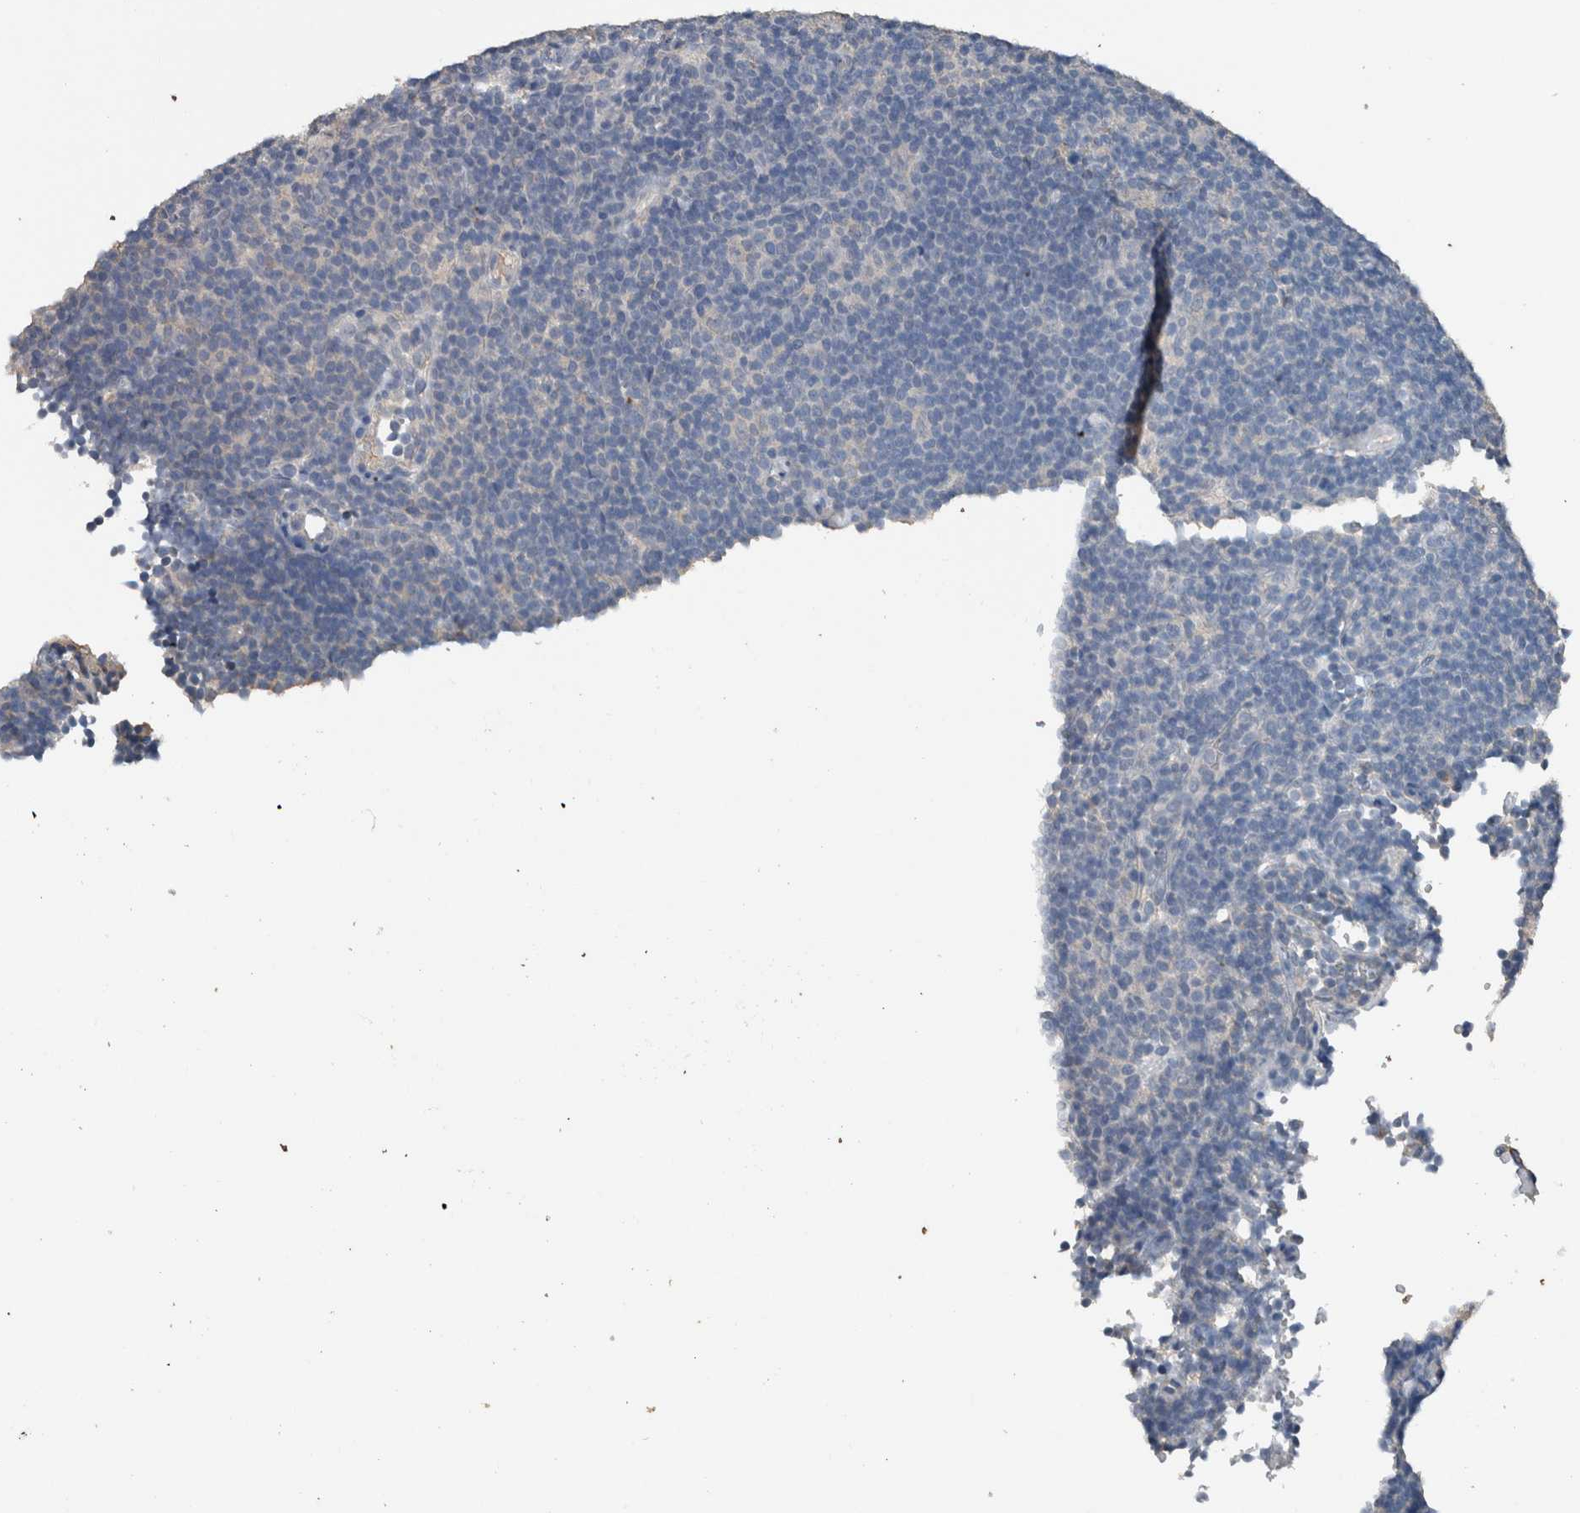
{"staining": {"intensity": "negative", "quantity": "none", "location": "none"}, "tissue": "lymphoma", "cell_type": "Tumor cells", "image_type": "cancer", "snomed": [{"axis": "morphology", "description": "Hodgkin's disease, NOS"}, {"axis": "topography", "description": "Lymph node"}], "caption": "Tumor cells are negative for protein expression in human Hodgkin's disease.", "gene": "CRNN", "patient": {"sex": "female", "age": 57}}